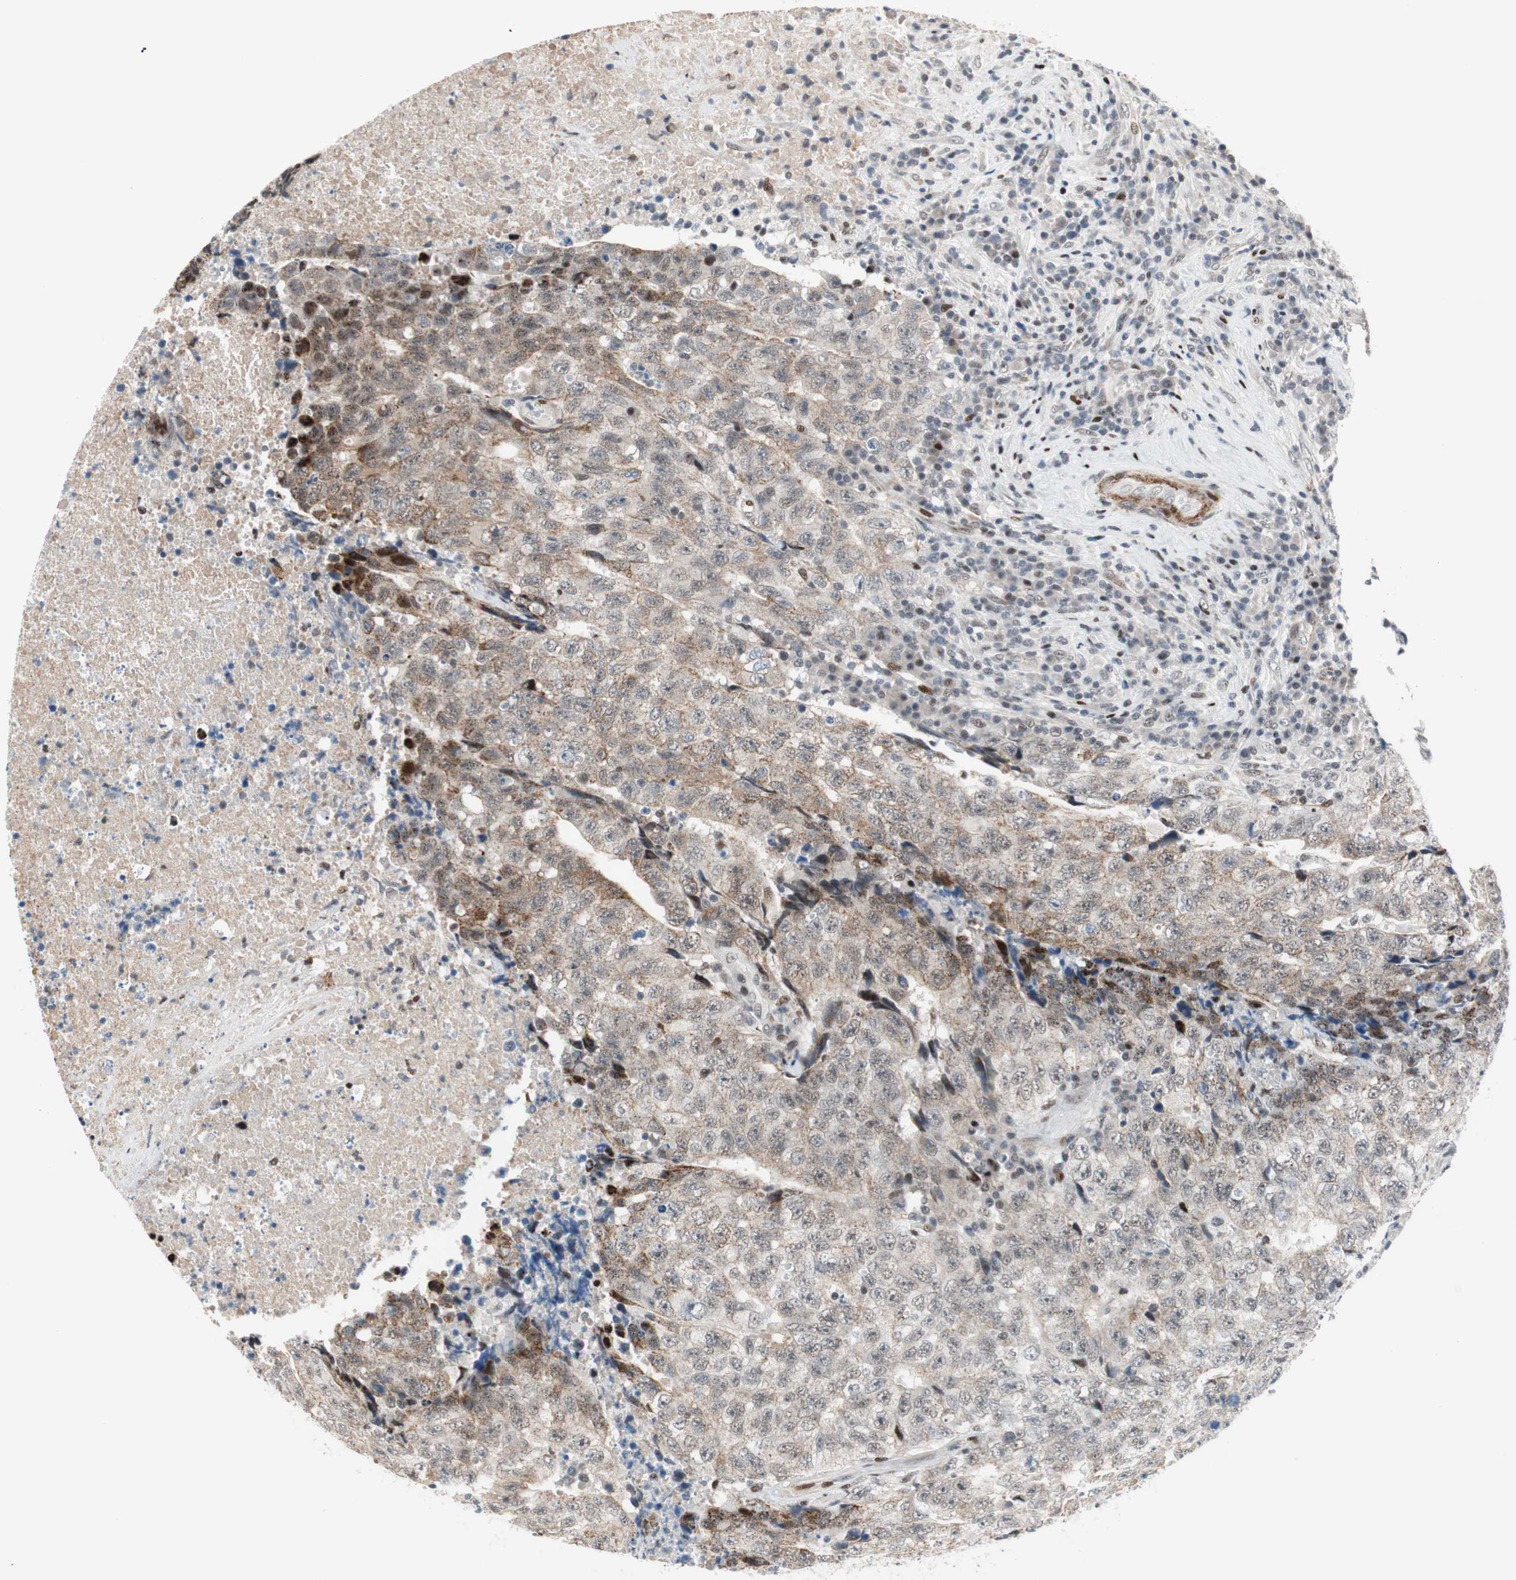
{"staining": {"intensity": "moderate", "quantity": "25%-75%", "location": "cytoplasmic/membranous,nuclear"}, "tissue": "testis cancer", "cell_type": "Tumor cells", "image_type": "cancer", "snomed": [{"axis": "morphology", "description": "Necrosis, NOS"}, {"axis": "morphology", "description": "Carcinoma, Embryonal, NOS"}, {"axis": "topography", "description": "Testis"}], "caption": "The image shows a brown stain indicating the presence of a protein in the cytoplasmic/membranous and nuclear of tumor cells in testis cancer (embryonal carcinoma). (brown staining indicates protein expression, while blue staining denotes nuclei).", "gene": "FBXO44", "patient": {"sex": "male", "age": 19}}